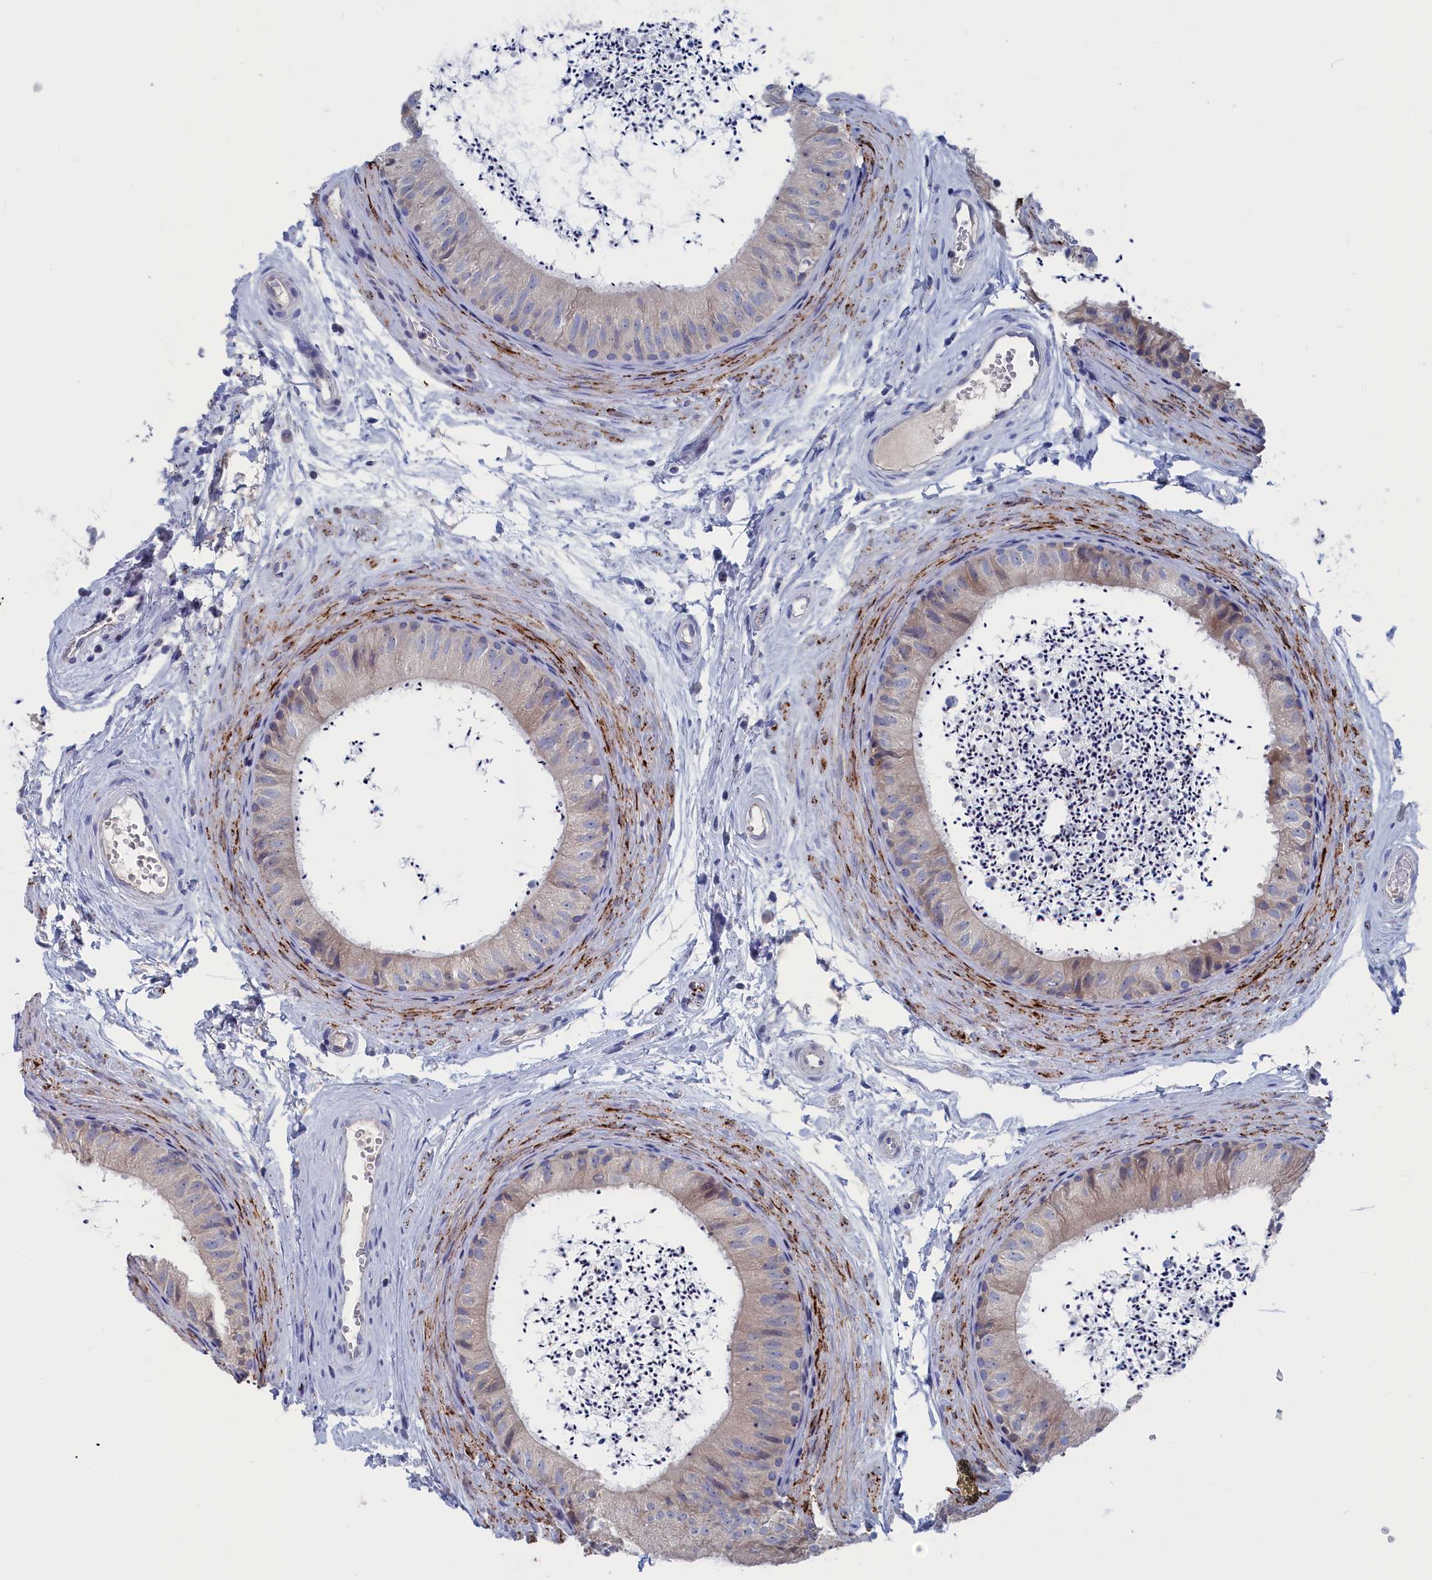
{"staining": {"intensity": "weak", "quantity": "<25%", "location": "cytoplasmic/membranous"}, "tissue": "epididymis", "cell_type": "Glandular cells", "image_type": "normal", "snomed": [{"axis": "morphology", "description": "Normal tissue, NOS"}, {"axis": "topography", "description": "Epididymis"}], "caption": "Glandular cells show no significant expression in normal epididymis. Nuclei are stained in blue.", "gene": "CEND1", "patient": {"sex": "male", "age": 56}}